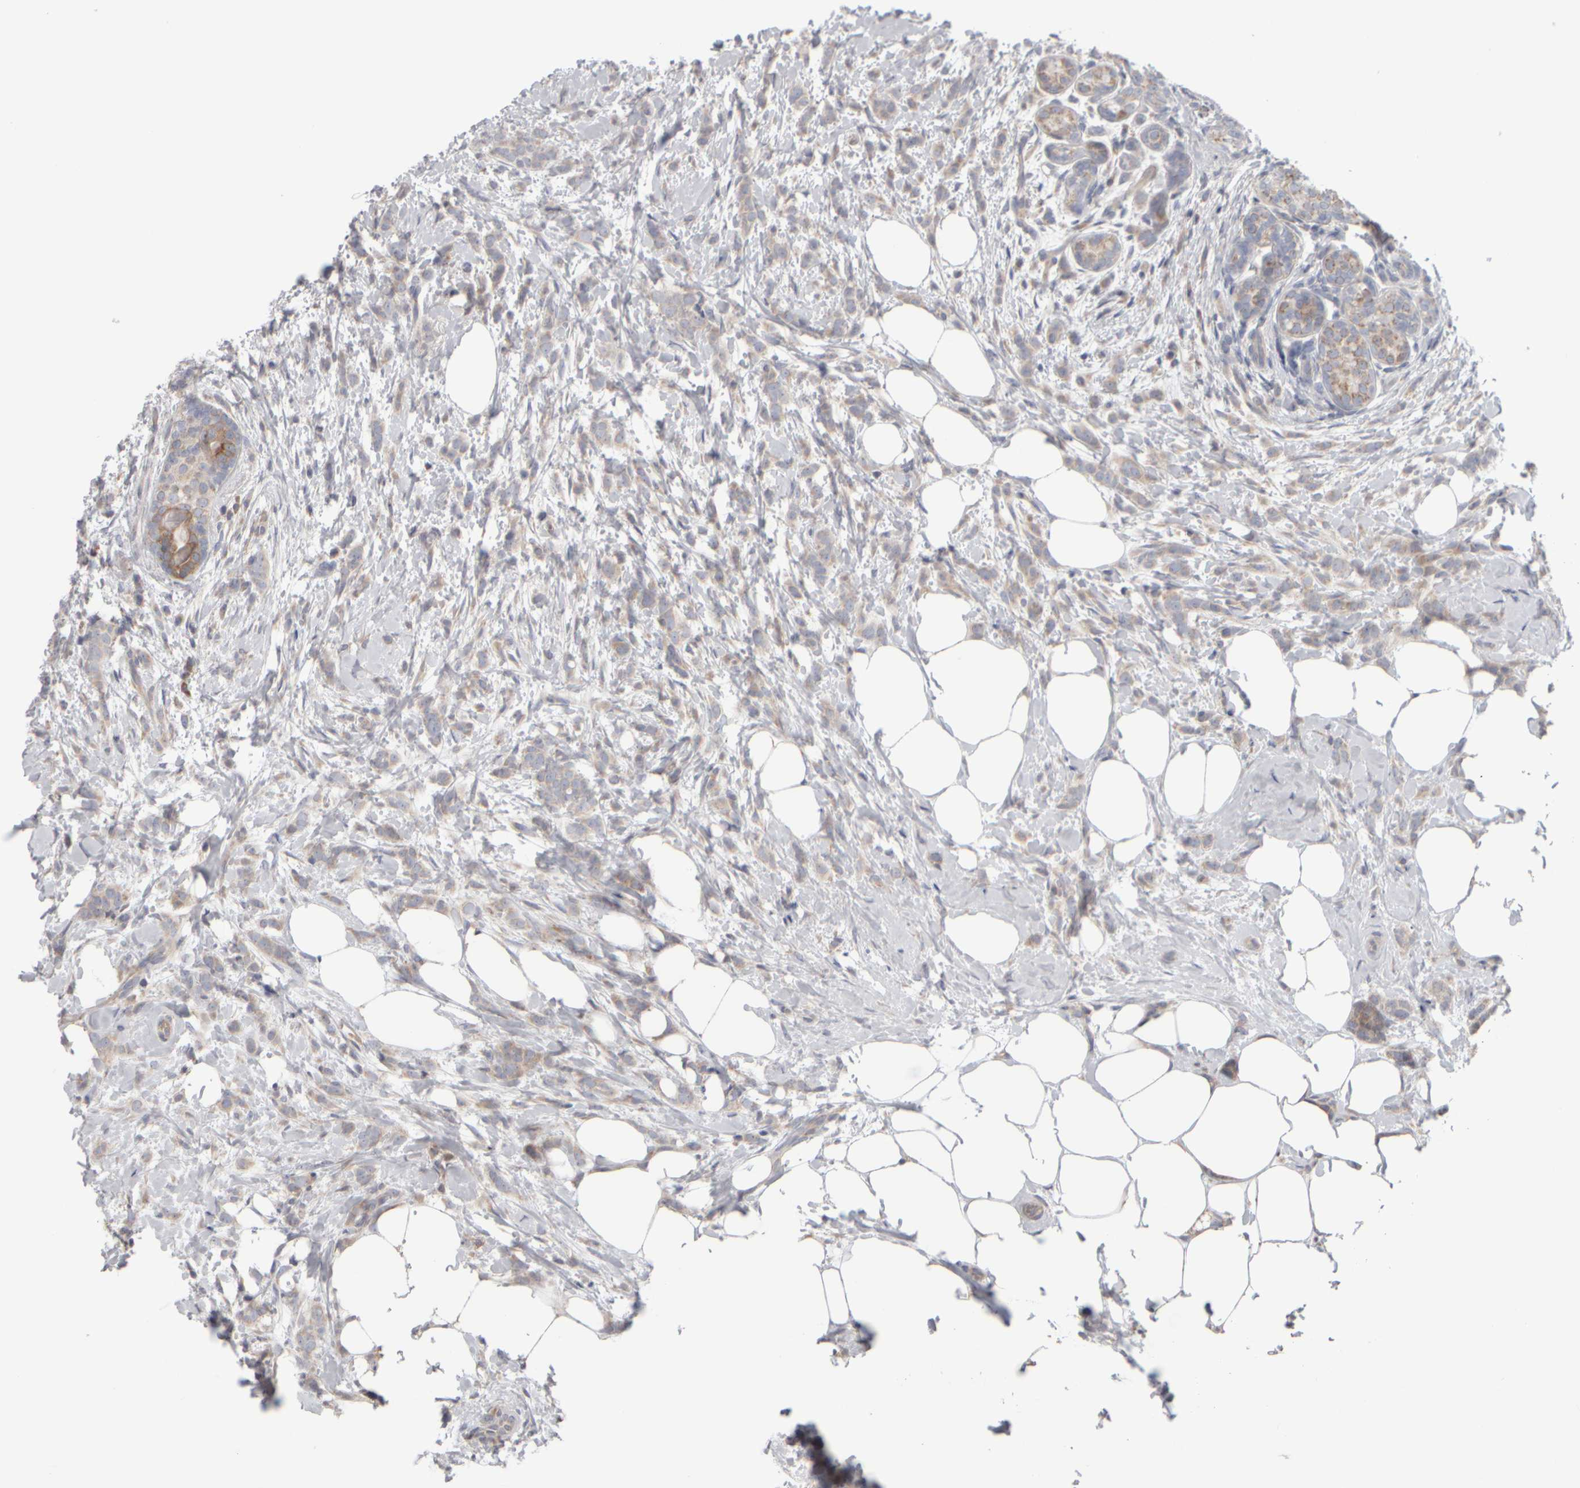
{"staining": {"intensity": "weak", "quantity": ">75%", "location": "cytoplasmic/membranous"}, "tissue": "breast cancer", "cell_type": "Tumor cells", "image_type": "cancer", "snomed": [{"axis": "morphology", "description": "Lobular carcinoma, in situ"}, {"axis": "morphology", "description": "Lobular carcinoma"}, {"axis": "topography", "description": "Breast"}], "caption": "Approximately >75% of tumor cells in breast lobular carcinoma in situ display weak cytoplasmic/membranous protein staining as visualized by brown immunohistochemical staining.", "gene": "SCO1", "patient": {"sex": "female", "age": 41}}